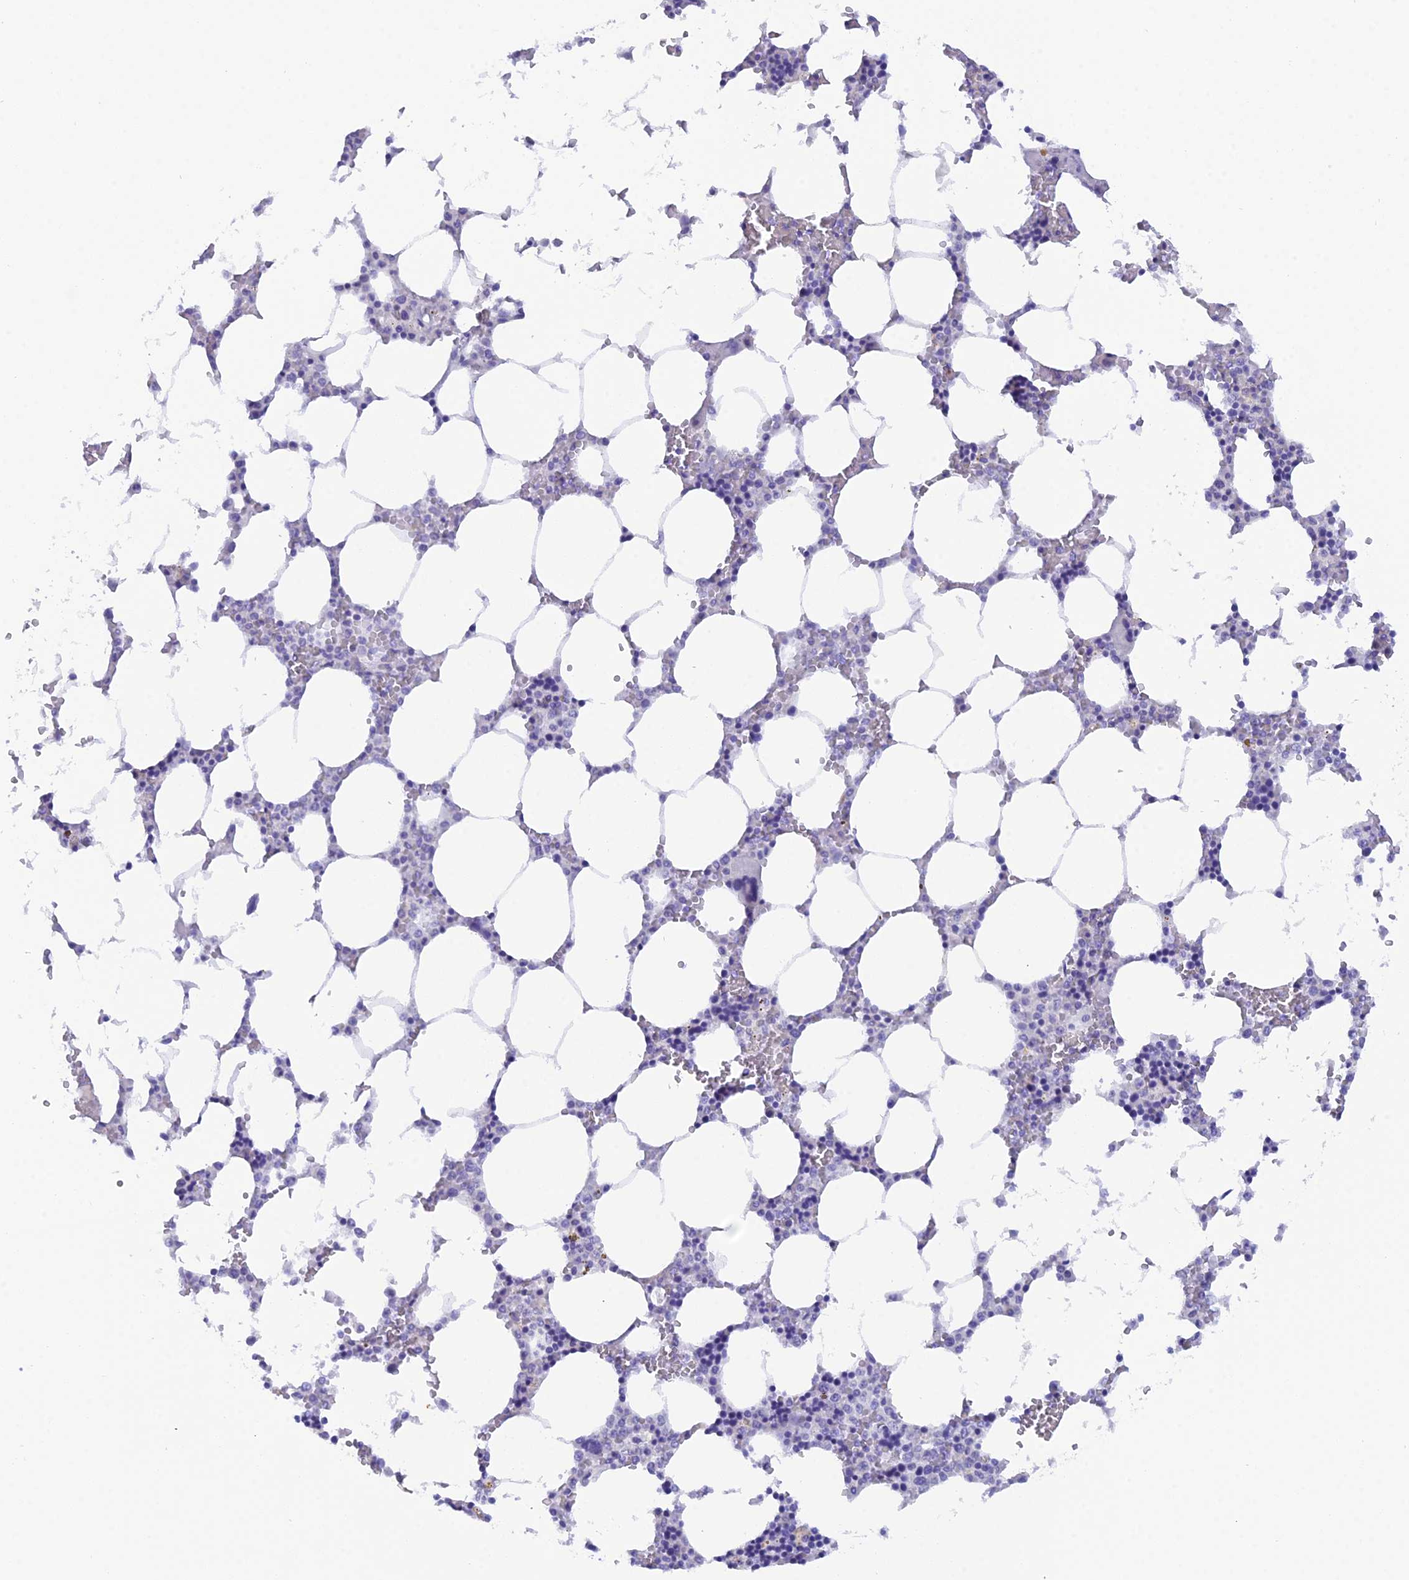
{"staining": {"intensity": "negative", "quantity": "none", "location": "none"}, "tissue": "bone marrow", "cell_type": "Hematopoietic cells", "image_type": "normal", "snomed": [{"axis": "morphology", "description": "Normal tissue, NOS"}, {"axis": "topography", "description": "Bone marrow"}], "caption": "The histopathology image exhibits no staining of hematopoietic cells in normal bone marrow.", "gene": "REG1A", "patient": {"sex": "male", "age": 64}}